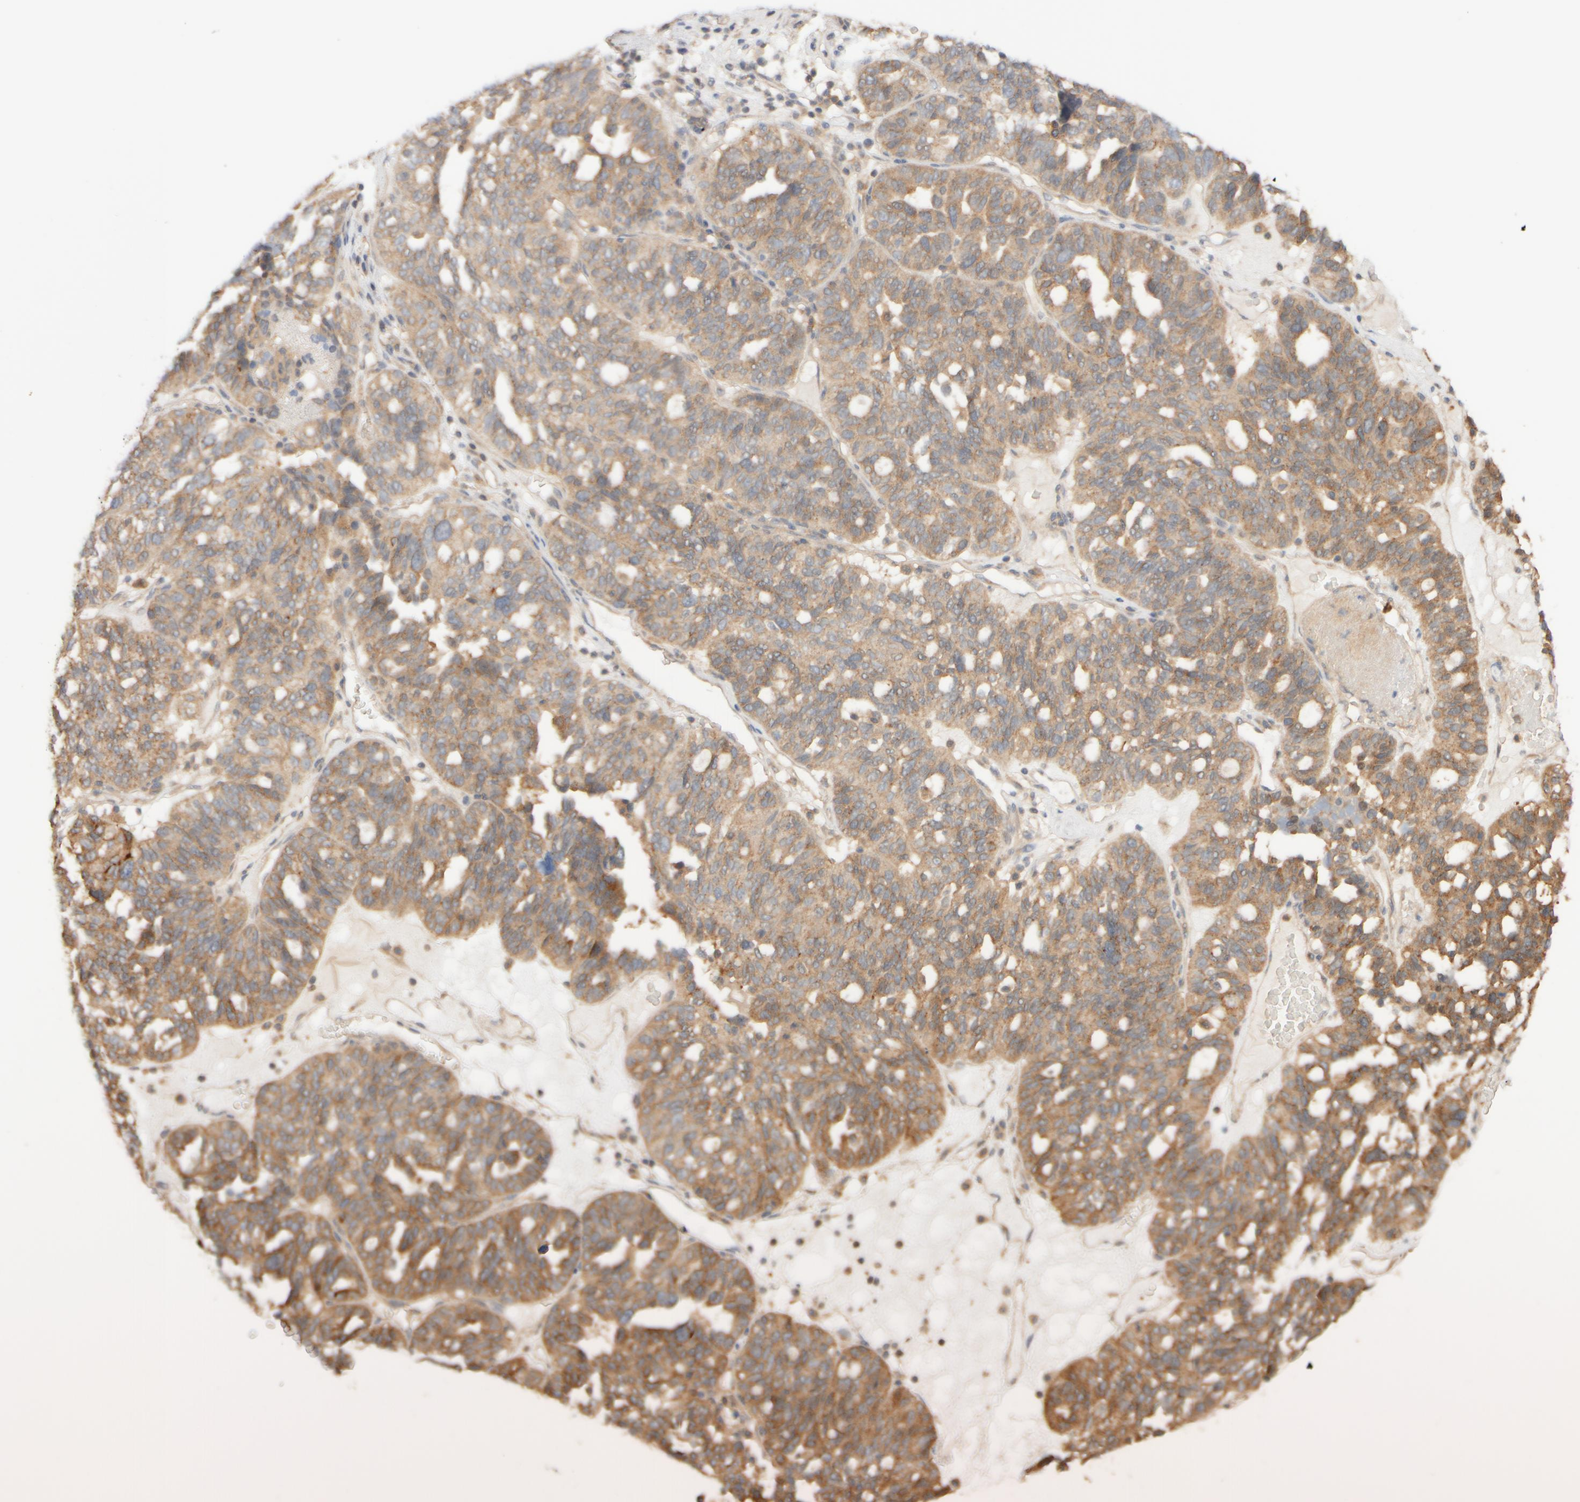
{"staining": {"intensity": "moderate", "quantity": "25%-75%", "location": "cytoplasmic/membranous"}, "tissue": "ovarian cancer", "cell_type": "Tumor cells", "image_type": "cancer", "snomed": [{"axis": "morphology", "description": "Cystadenocarcinoma, serous, NOS"}, {"axis": "topography", "description": "Ovary"}], "caption": "Tumor cells reveal medium levels of moderate cytoplasmic/membranous positivity in approximately 25%-75% of cells in human ovarian serous cystadenocarcinoma.", "gene": "RABEP1", "patient": {"sex": "female", "age": 59}}